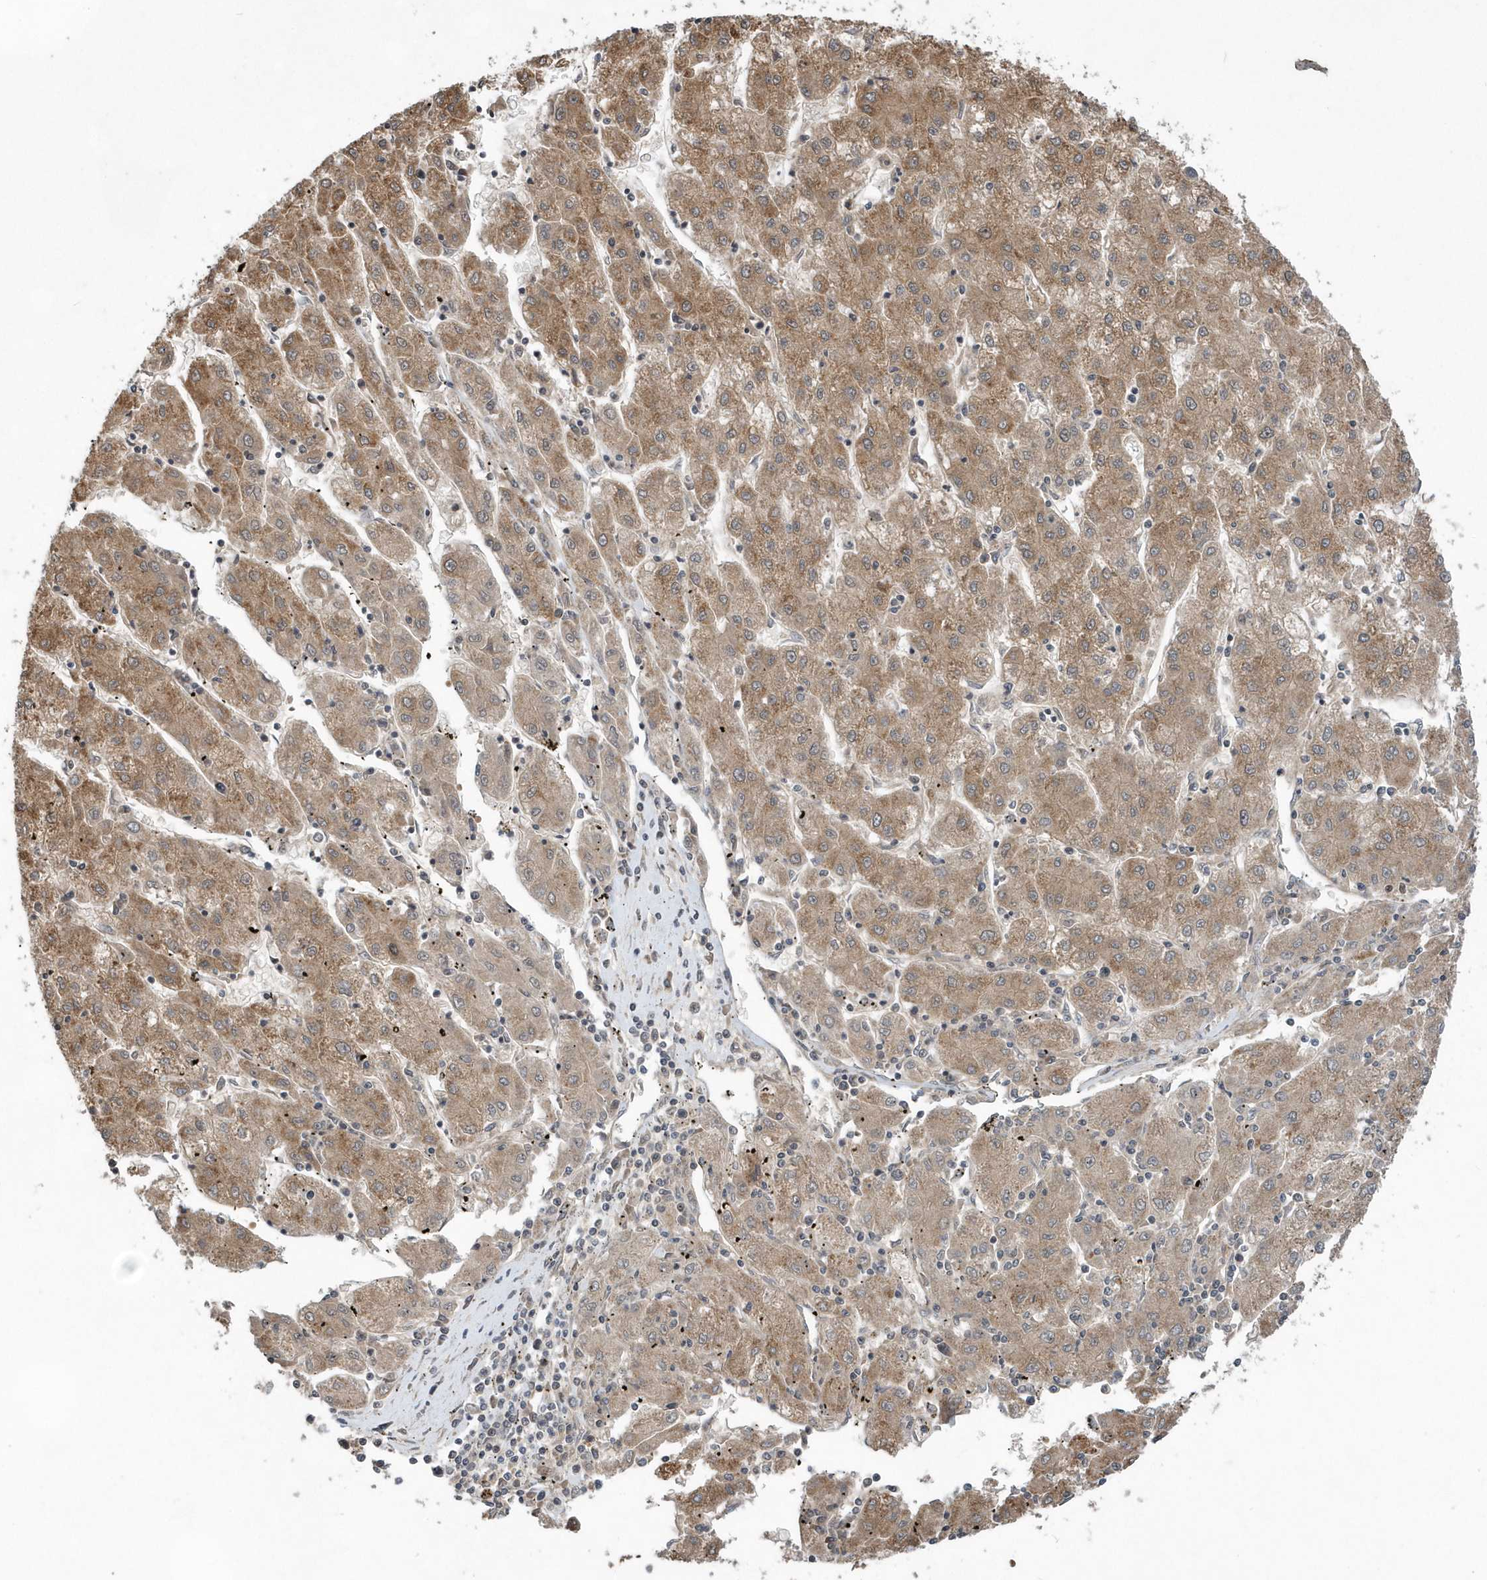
{"staining": {"intensity": "moderate", "quantity": ">75%", "location": "cytoplasmic/membranous"}, "tissue": "liver cancer", "cell_type": "Tumor cells", "image_type": "cancer", "snomed": [{"axis": "morphology", "description": "Carcinoma, Hepatocellular, NOS"}, {"axis": "topography", "description": "Liver"}], "caption": "Immunohistochemical staining of liver cancer (hepatocellular carcinoma) exhibits moderate cytoplasmic/membranous protein staining in approximately >75% of tumor cells. Immunohistochemistry (ihc) stains the protein in brown and the nuclei are stained blue.", "gene": "HMGCS1", "patient": {"sex": "male", "age": 72}}